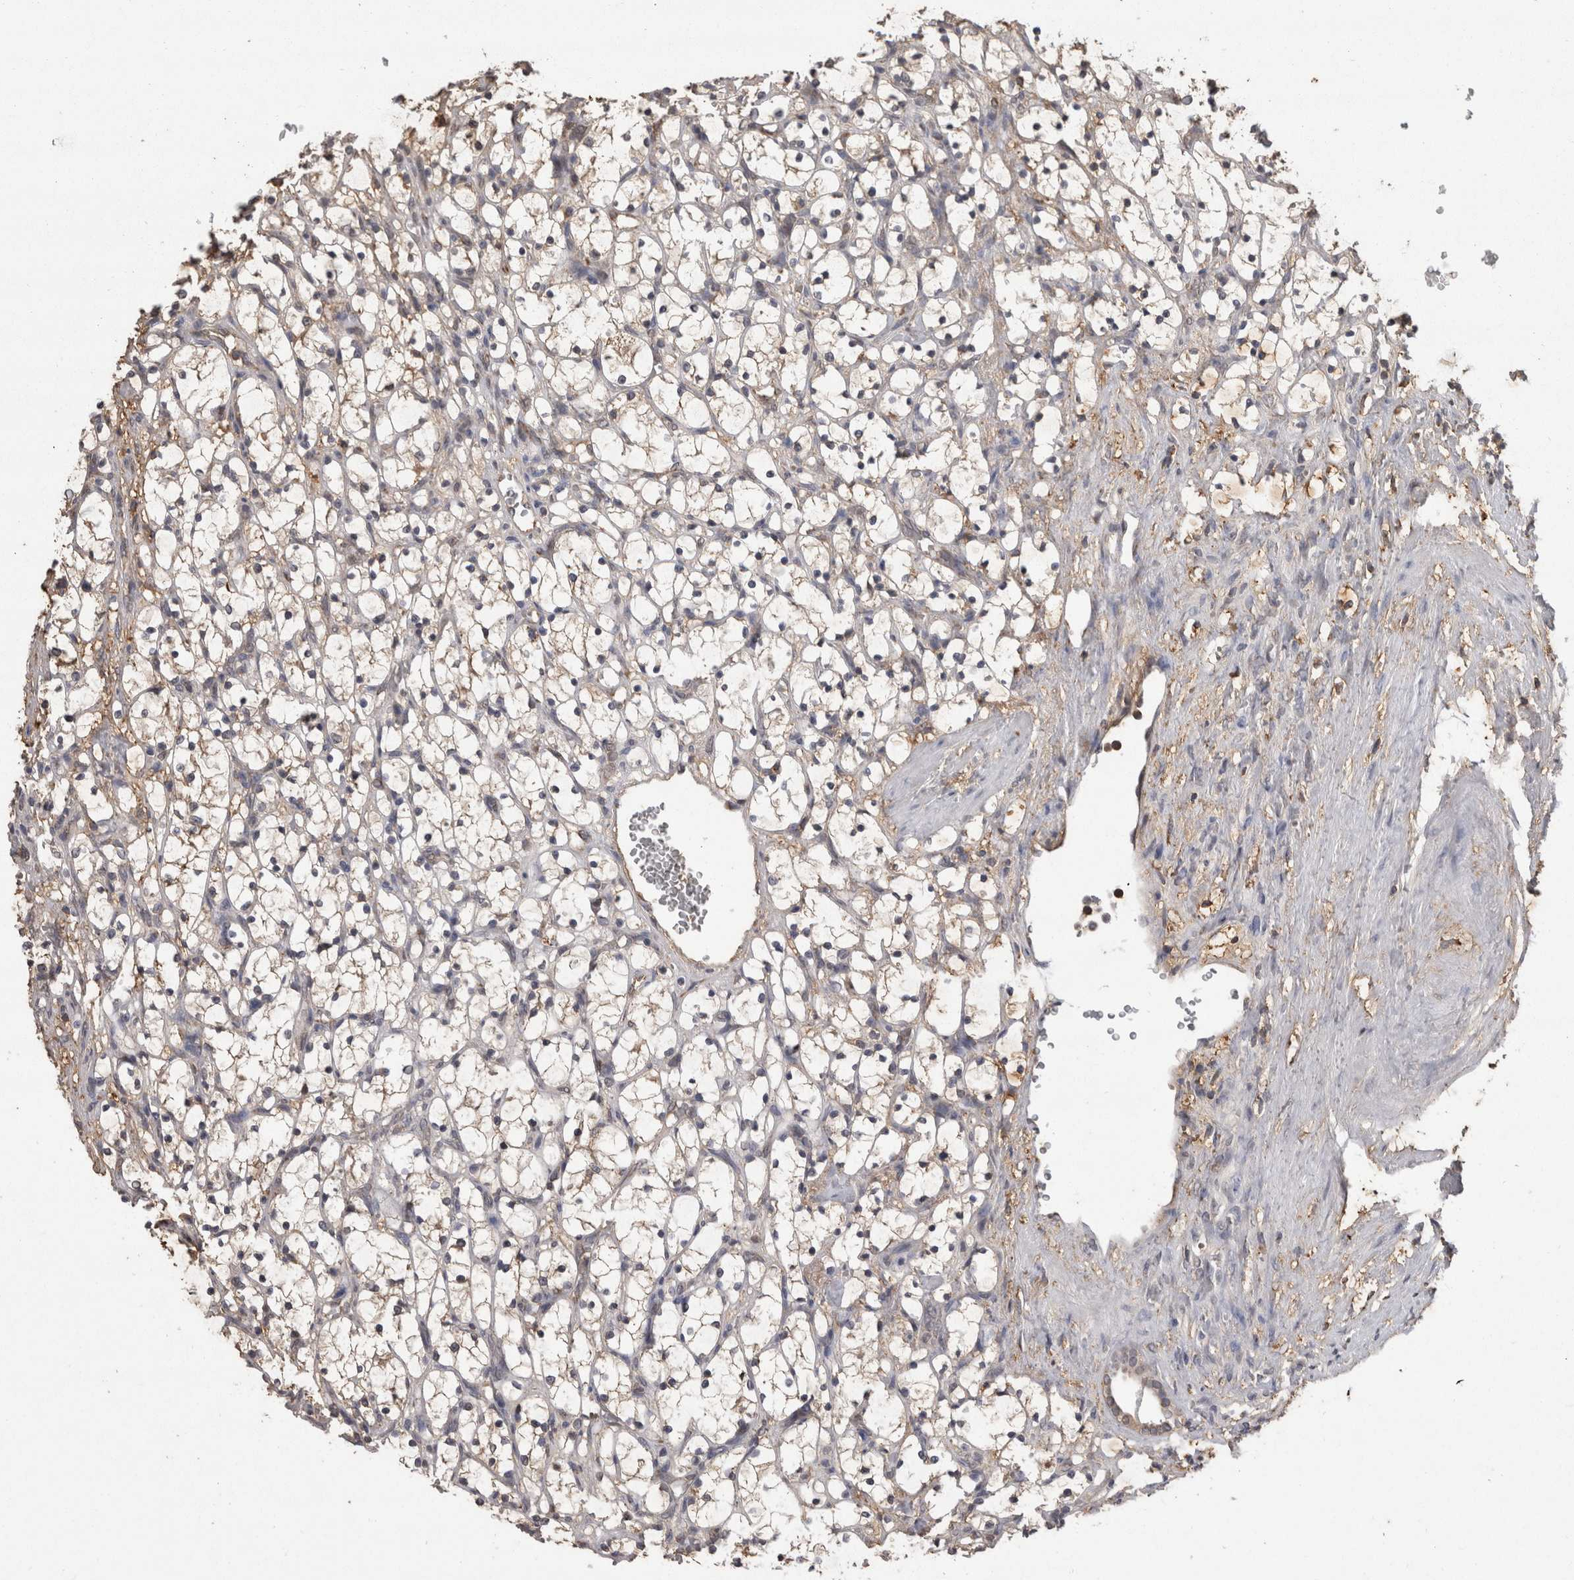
{"staining": {"intensity": "weak", "quantity": "25%-75%", "location": "cytoplasmic/membranous"}, "tissue": "renal cancer", "cell_type": "Tumor cells", "image_type": "cancer", "snomed": [{"axis": "morphology", "description": "Adenocarcinoma, NOS"}, {"axis": "topography", "description": "Kidney"}], "caption": "Renal adenocarcinoma stained for a protein (brown) reveals weak cytoplasmic/membranous positive positivity in approximately 25%-75% of tumor cells.", "gene": "PREP", "patient": {"sex": "female", "age": 69}}